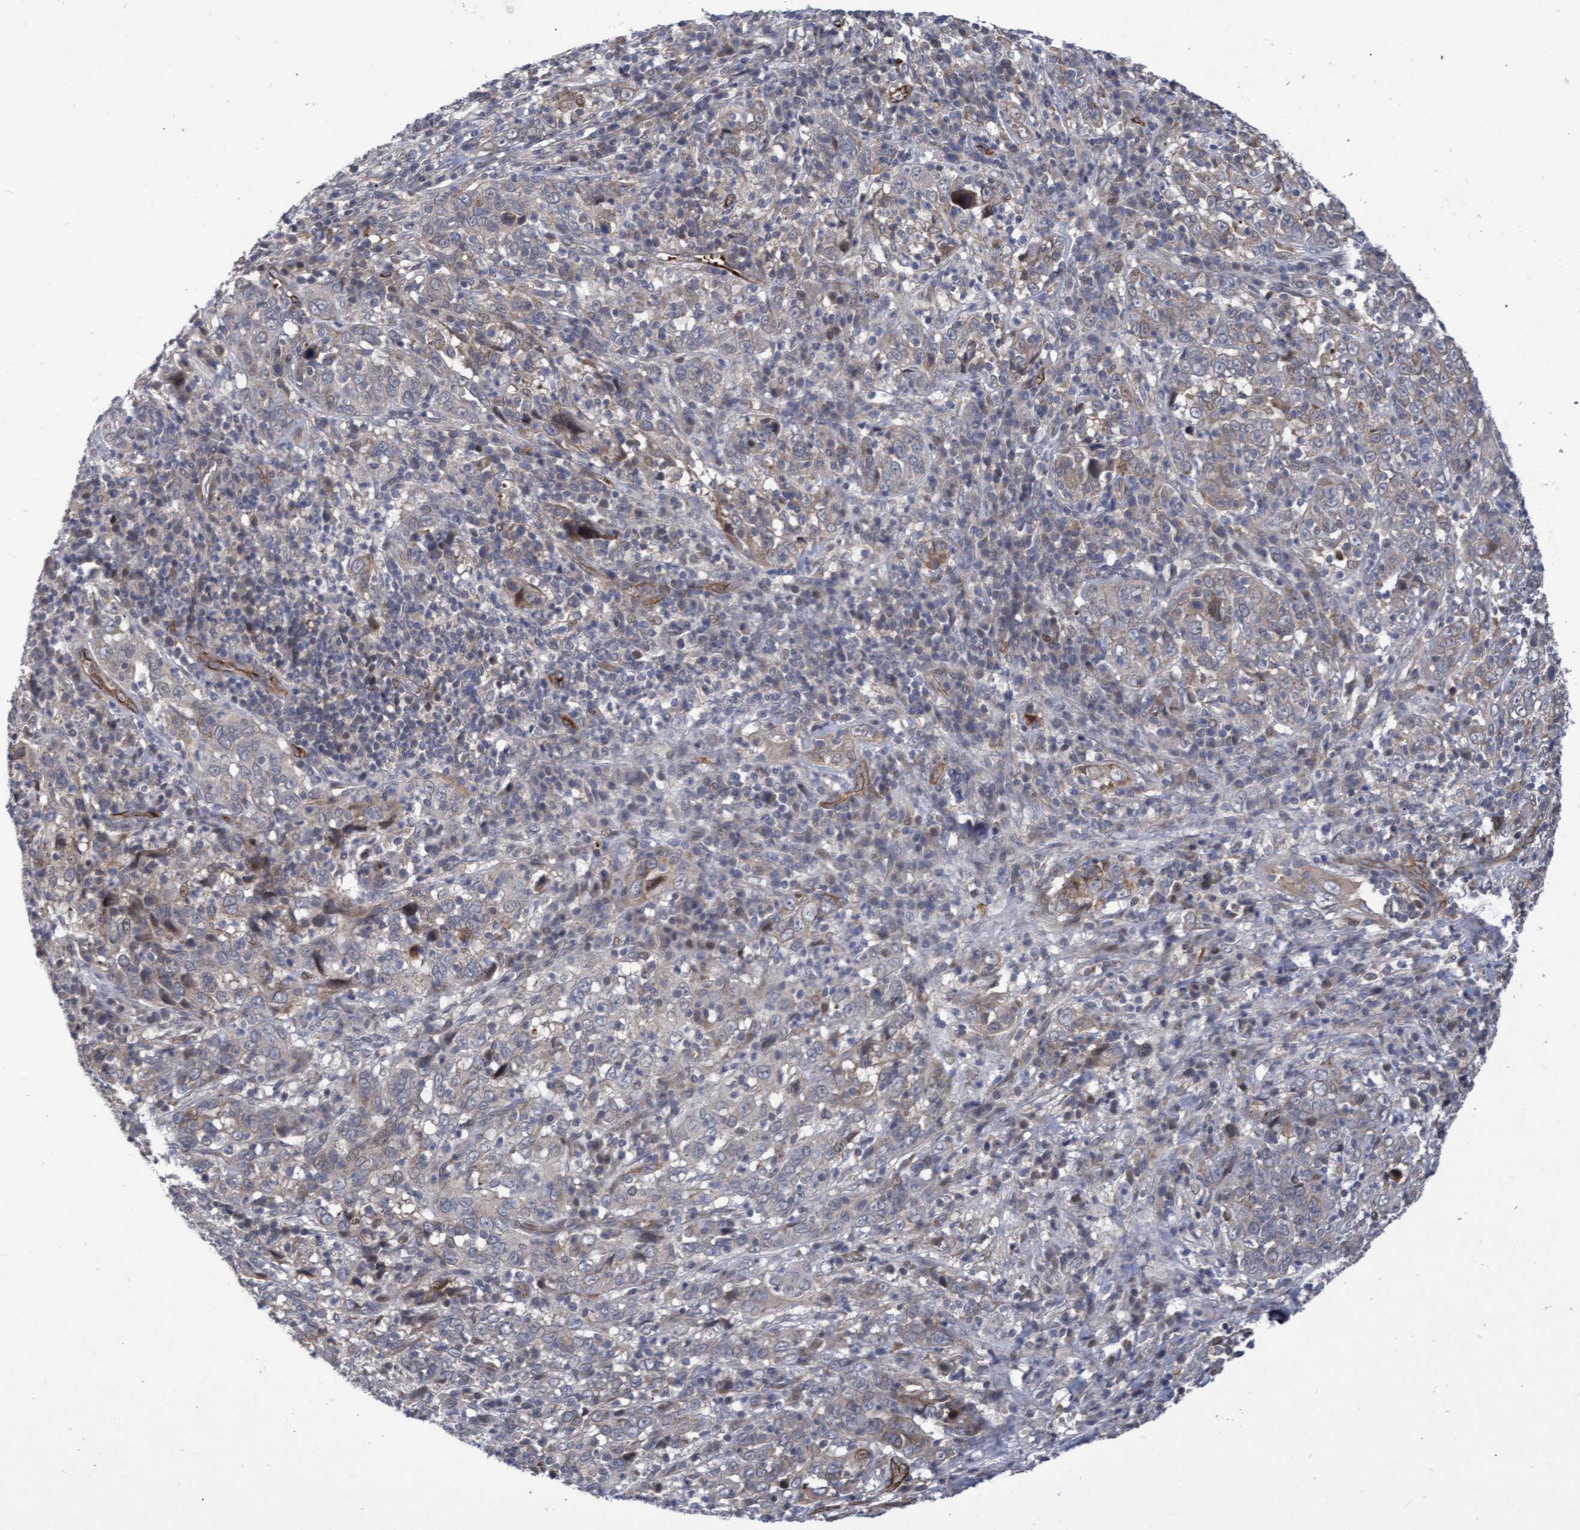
{"staining": {"intensity": "weak", "quantity": "<25%", "location": "cytoplasmic/membranous"}, "tissue": "cervical cancer", "cell_type": "Tumor cells", "image_type": "cancer", "snomed": [{"axis": "morphology", "description": "Squamous cell carcinoma, NOS"}, {"axis": "topography", "description": "Cervix"}], "caption": "Immunohistochemistry photomicrograph of human cervical cancer (squamous cell carcinoma) stained for a protein (brown), which reveals no positivity in tumor cells.", "gene": "ZNF750", "patient": {"sex": "female", "age": 46}}